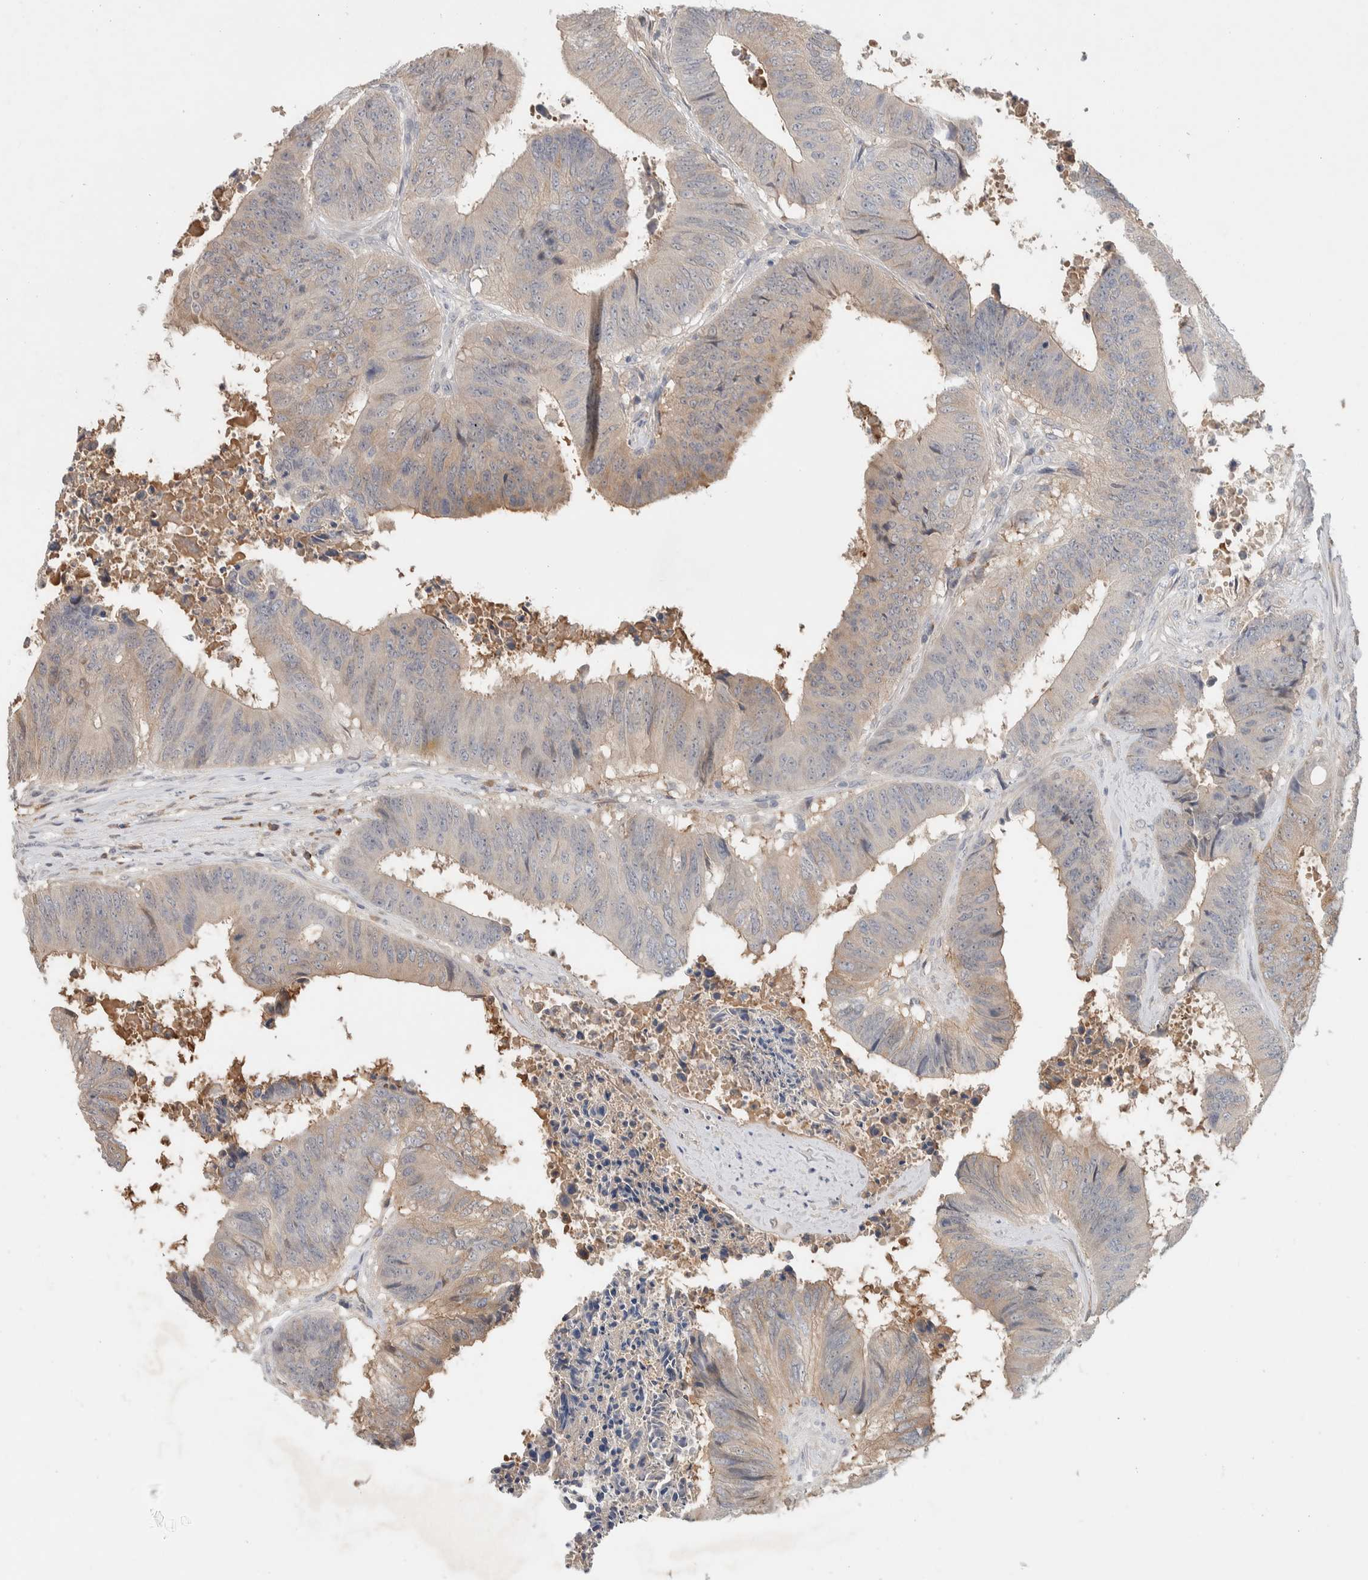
{"staining": {"intensity": "moderate", "quantity": "<25%", "location": "cytoplasmic/membranous"}, "tissue": "colorectal cancer", "cell_type": "Tumor cells", "image_type": "cancer", "snomed": [{"axis": "morphology", "description": "Adenocarcinoma, NOS"}, {"axis": "topography", "description": "Rectum"}], "caption": "Protein expression analysis of human adenocarcinoma (colorectal) reveals moderate cytoplasmic/membranous expression in about <25% of tumor cells.", "gene": "DEPTOR", "patient": {"sex": "male", "age": 72}}